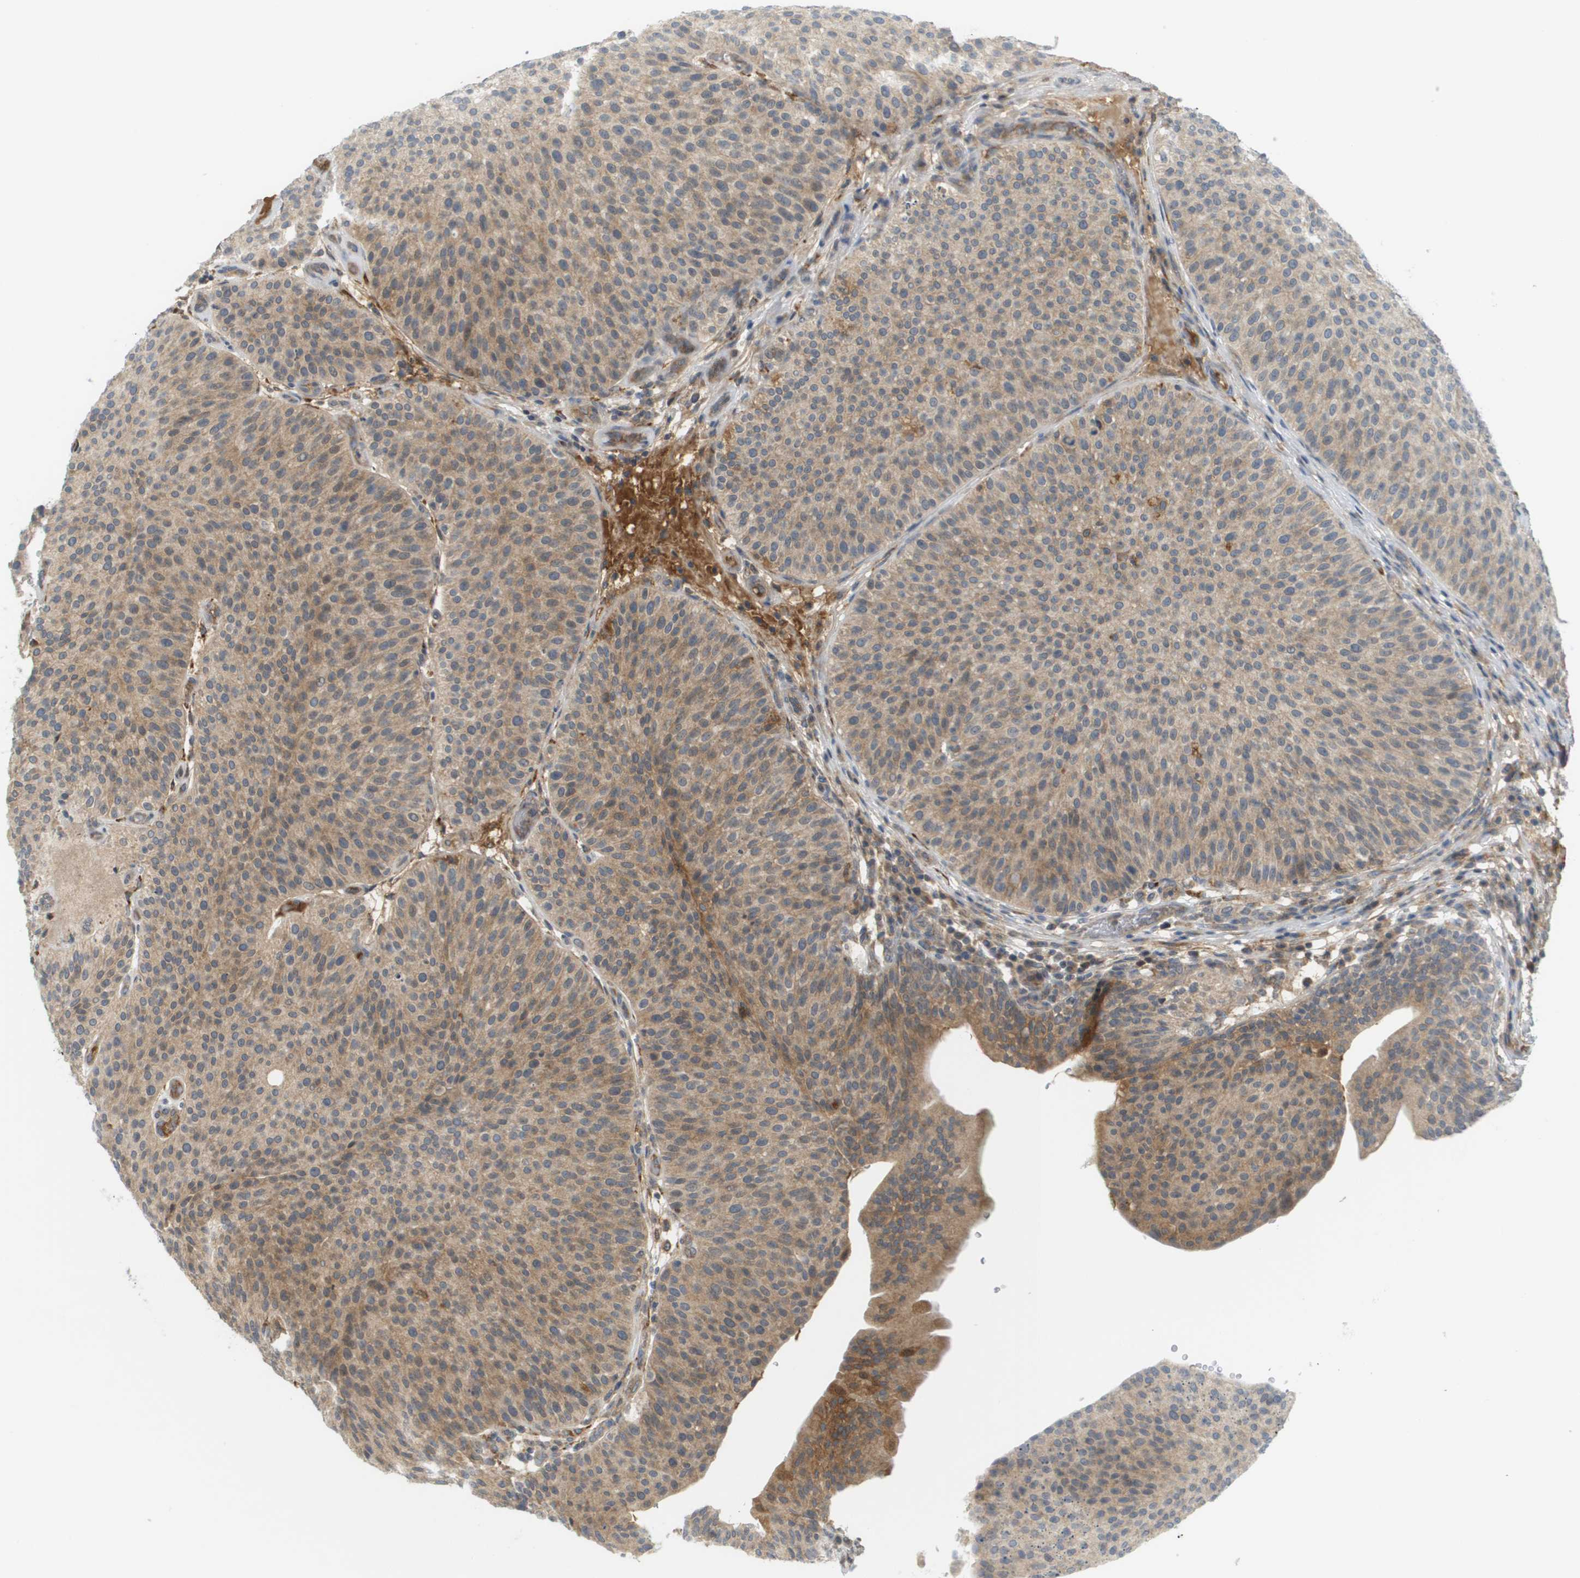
{"staining": {"intensity": "moderate", "quantity": ">75%", "location": "cytoplasmic/membranous"}, "tissue": "urothelial cancer", "cell_type": "Tumor cells", "image_type": "cancer", "snomed": [{"axis": "morphology", "description": "Urothelial carcinoma, Low grade"}, {"axis": "topography", "description": "Smooth muscle"}, {"axis": "topography", "description": "Urinary bladder"}], "caption": "High-power microscopy captured an IHC histopathology image of urothelial cancer, revealing moderate cytoplasmic/membranous staining in about >75% of tumor cells.", "gene": "PROC", "patient": {"sex": "male", "age": 60}}